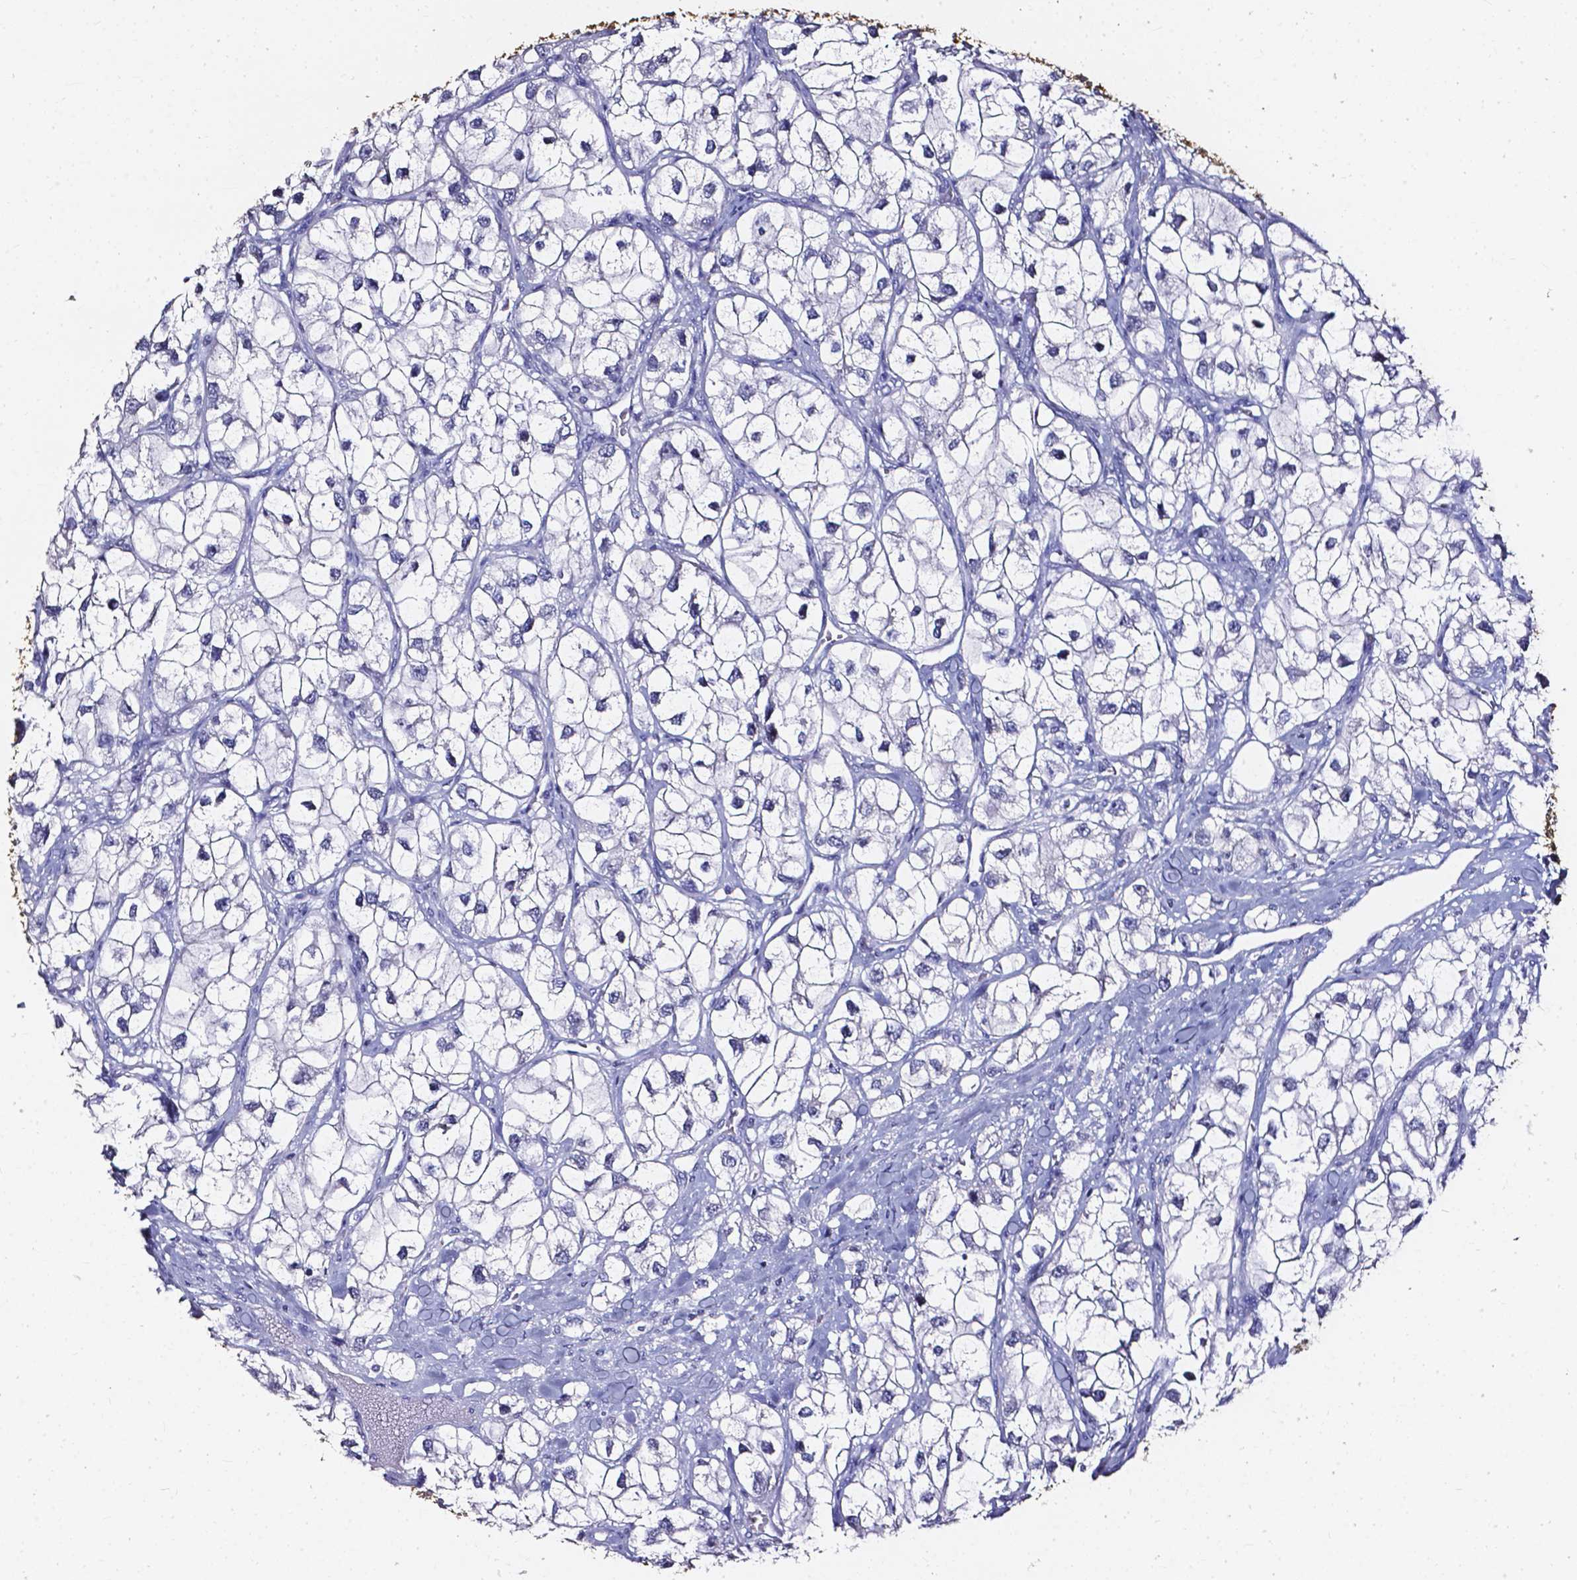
{"staining": {"intensity": "negative", "quantity": "none", "location": "none"}, "tissue": "renal cancer", "cell_type": "Tumor cells", "image_type": "cancer", "snomed": [{"axis": "morphology", "description": "Adenocarcinoma, NOS"}, {"axis": "topography", "description": "Kidney"}], "caption": "Adenocarcinoma (renal) was stained to show a protein in brown. There is no significant positivity in tumor cells.", "gene": "AKR1B10", "patient": {"sex": "male", "age": 59}}